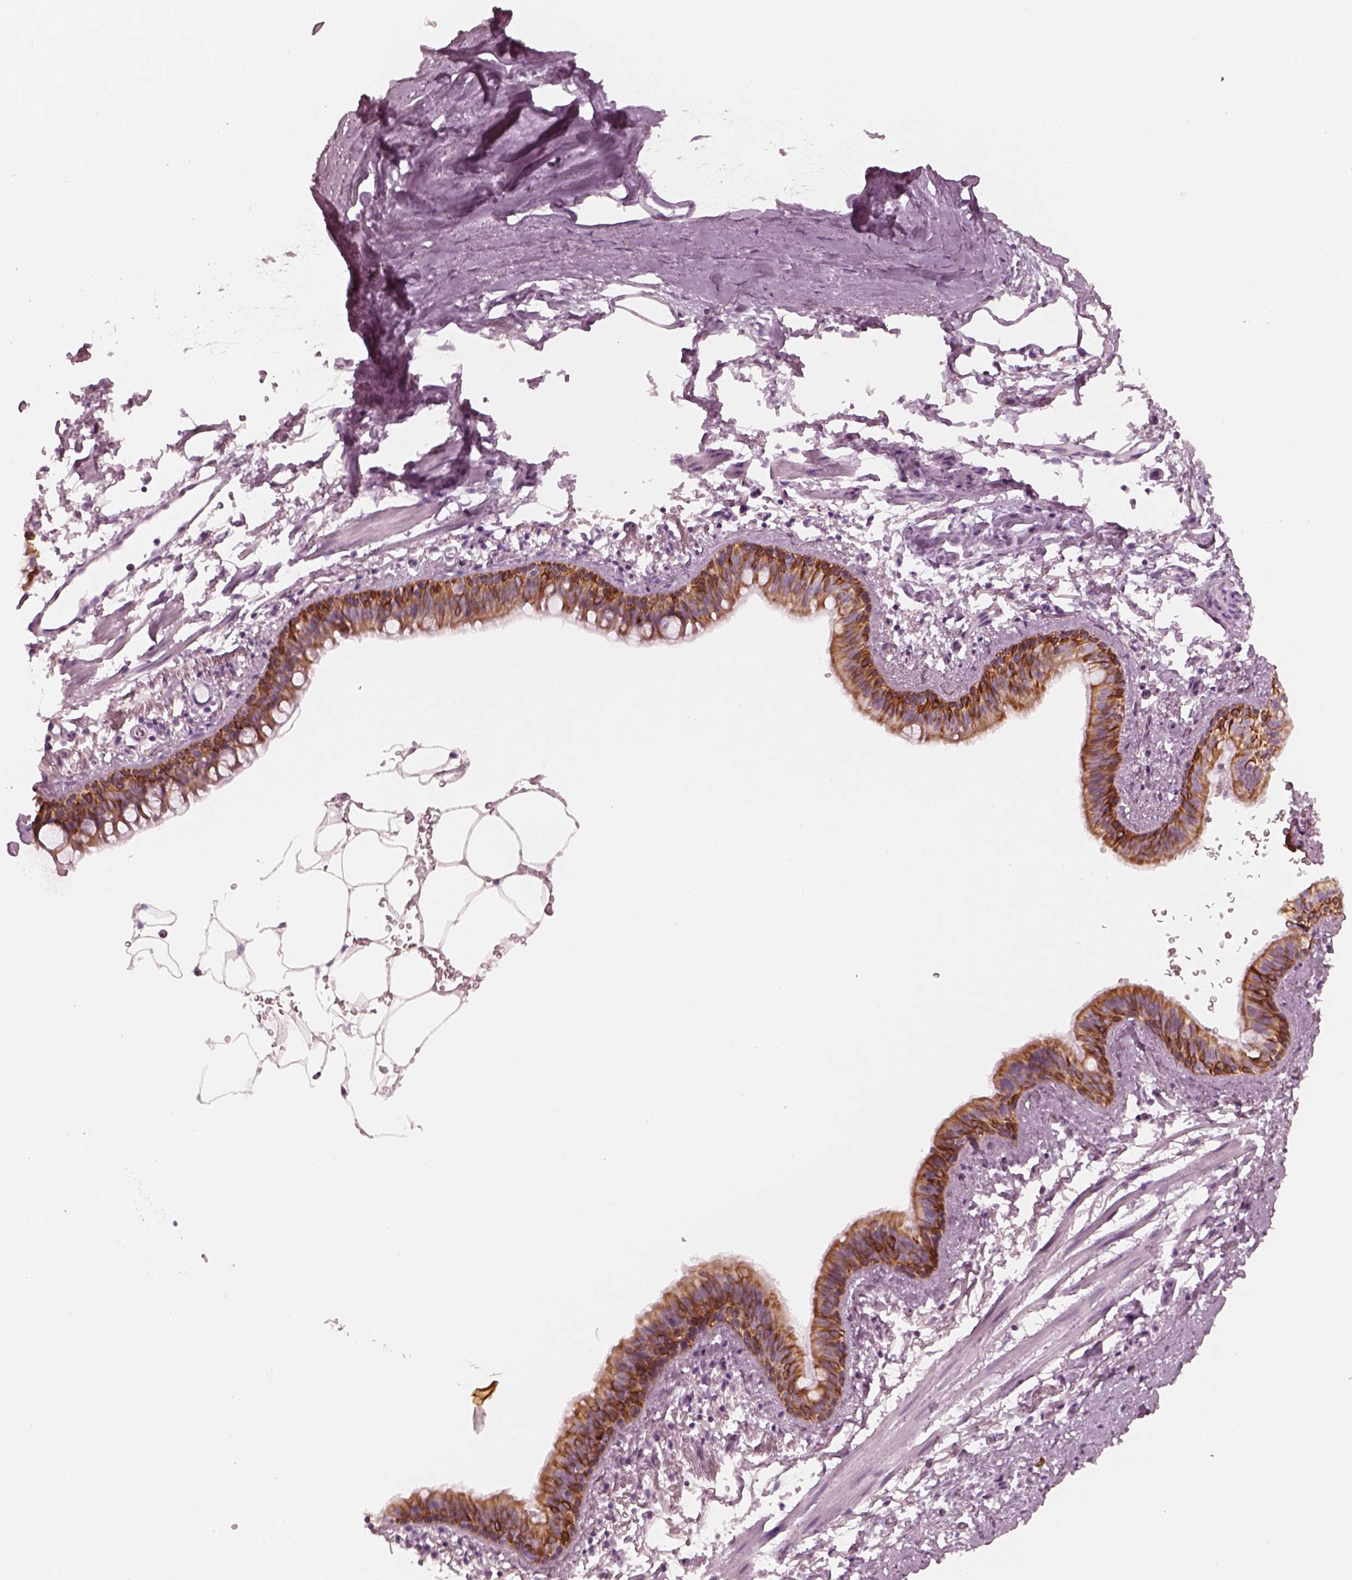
{"staining": {"intensity": "strong", "quantity": ">75%", "location": "cytoplasmic/membranous"}, "tissue": "bronchus", "cell_type": "Respiratory epithelial cells", "image_type": "normal", "snomed": [{"axis": "morphology", "description": "Normal tissue, NOS"}, {"axis": "topography", "description": "Bronchus"}], "caption": "A histopathology image of human bronchus stained for a protein reveals strong cytoplasmic/membranous brown staining in respiratory epithelial cells.", "gene": "PON3", "patient": {"sex": "female", "age": 61}}